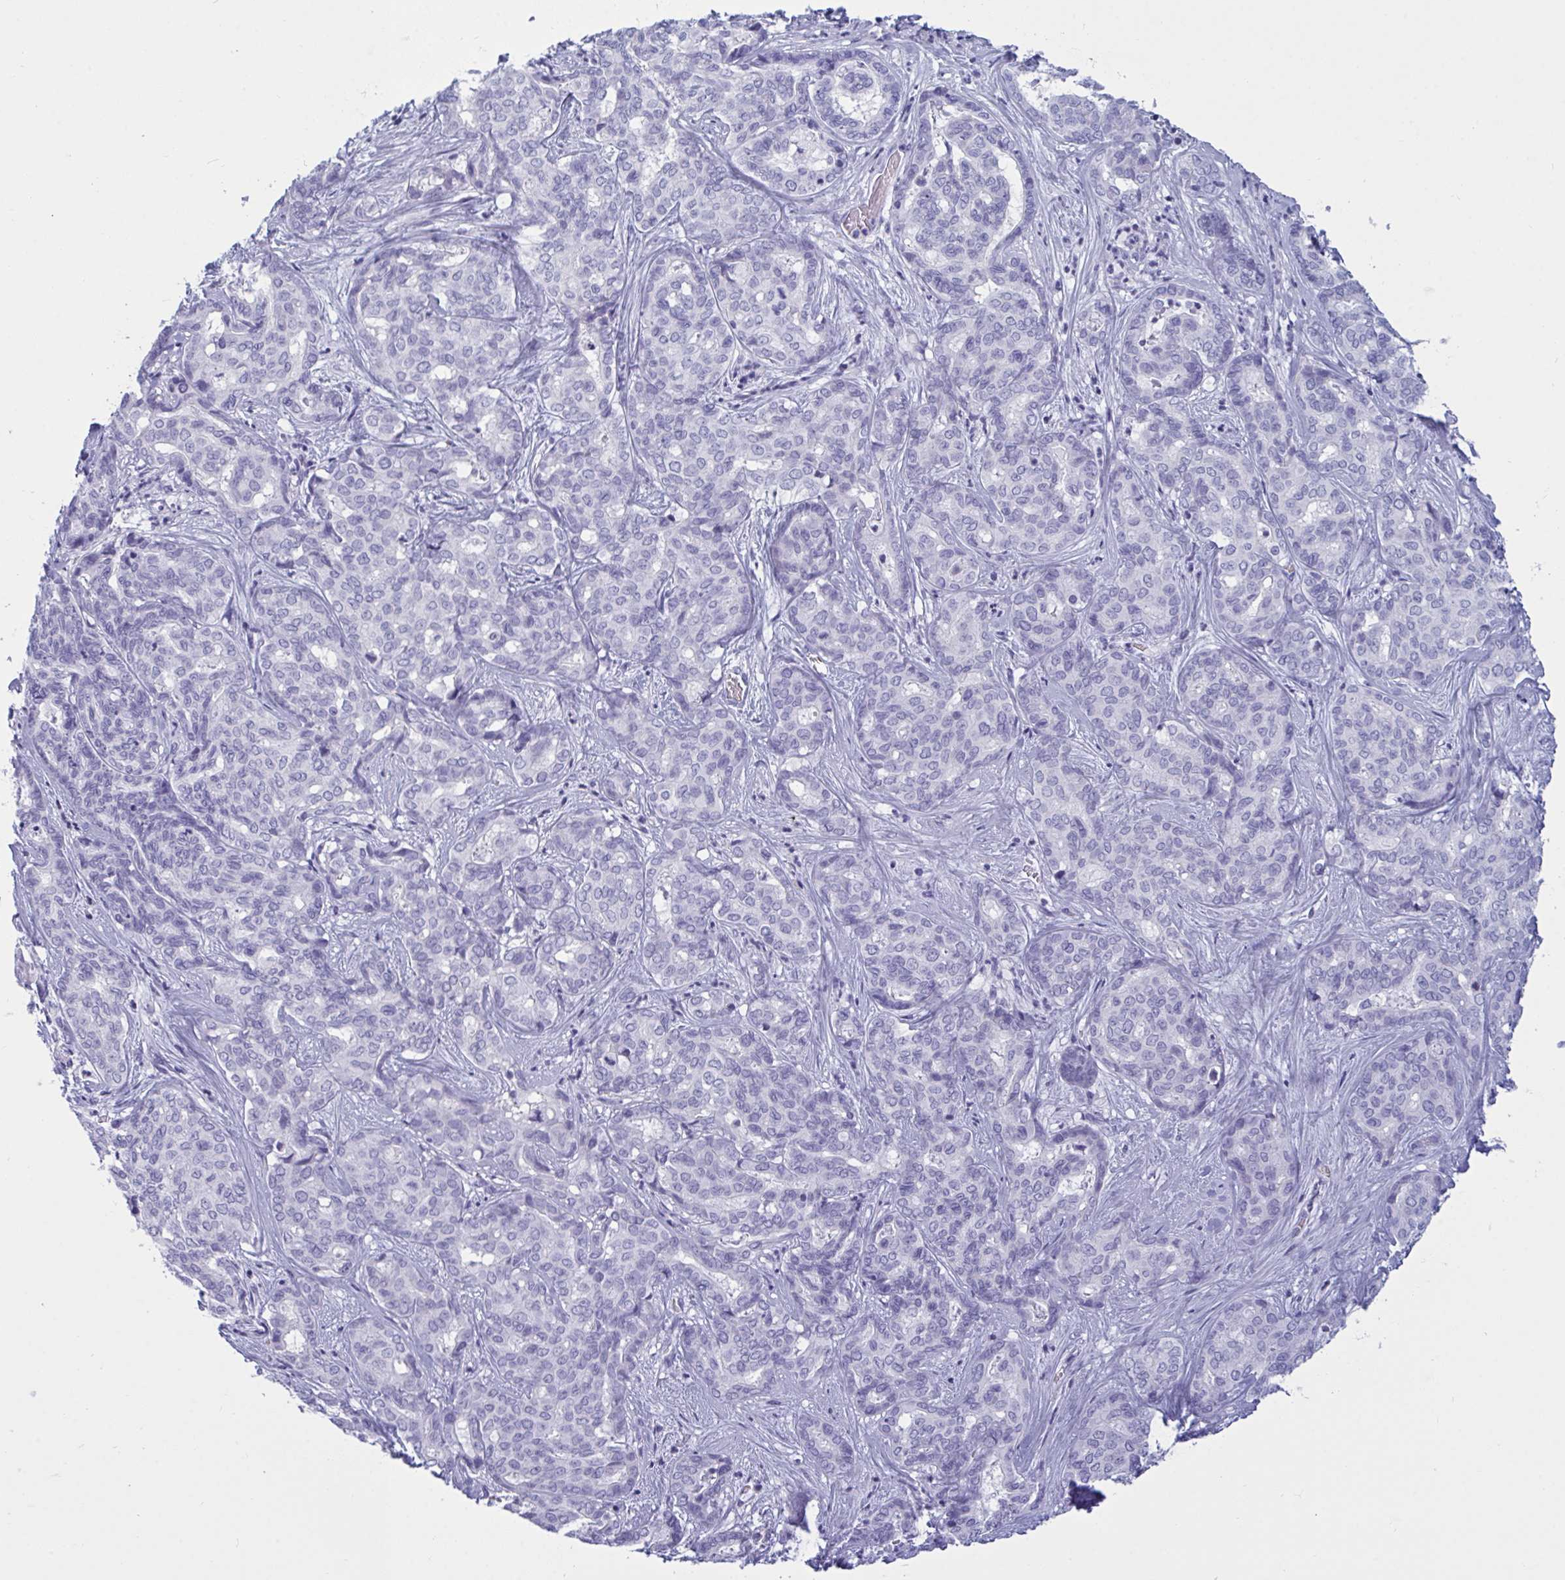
{"staining": {"intensity": "negative", "quantity": "none", "location": "none"}, "tissue": "liver cancer", "cell_type": "Tumor cells", "image_type": "cancer", "snomed": [{"axis": "morphology", "description": "Cholangiocarcinoma"}, {"axis": "topography", "description": "Liver"}], "caption": "Immunohistochemical staining of liver cancer displays no significant staining in tumor cells.", "gene": "OXLD1", "patient": {"sex": "female", "age": 64}}